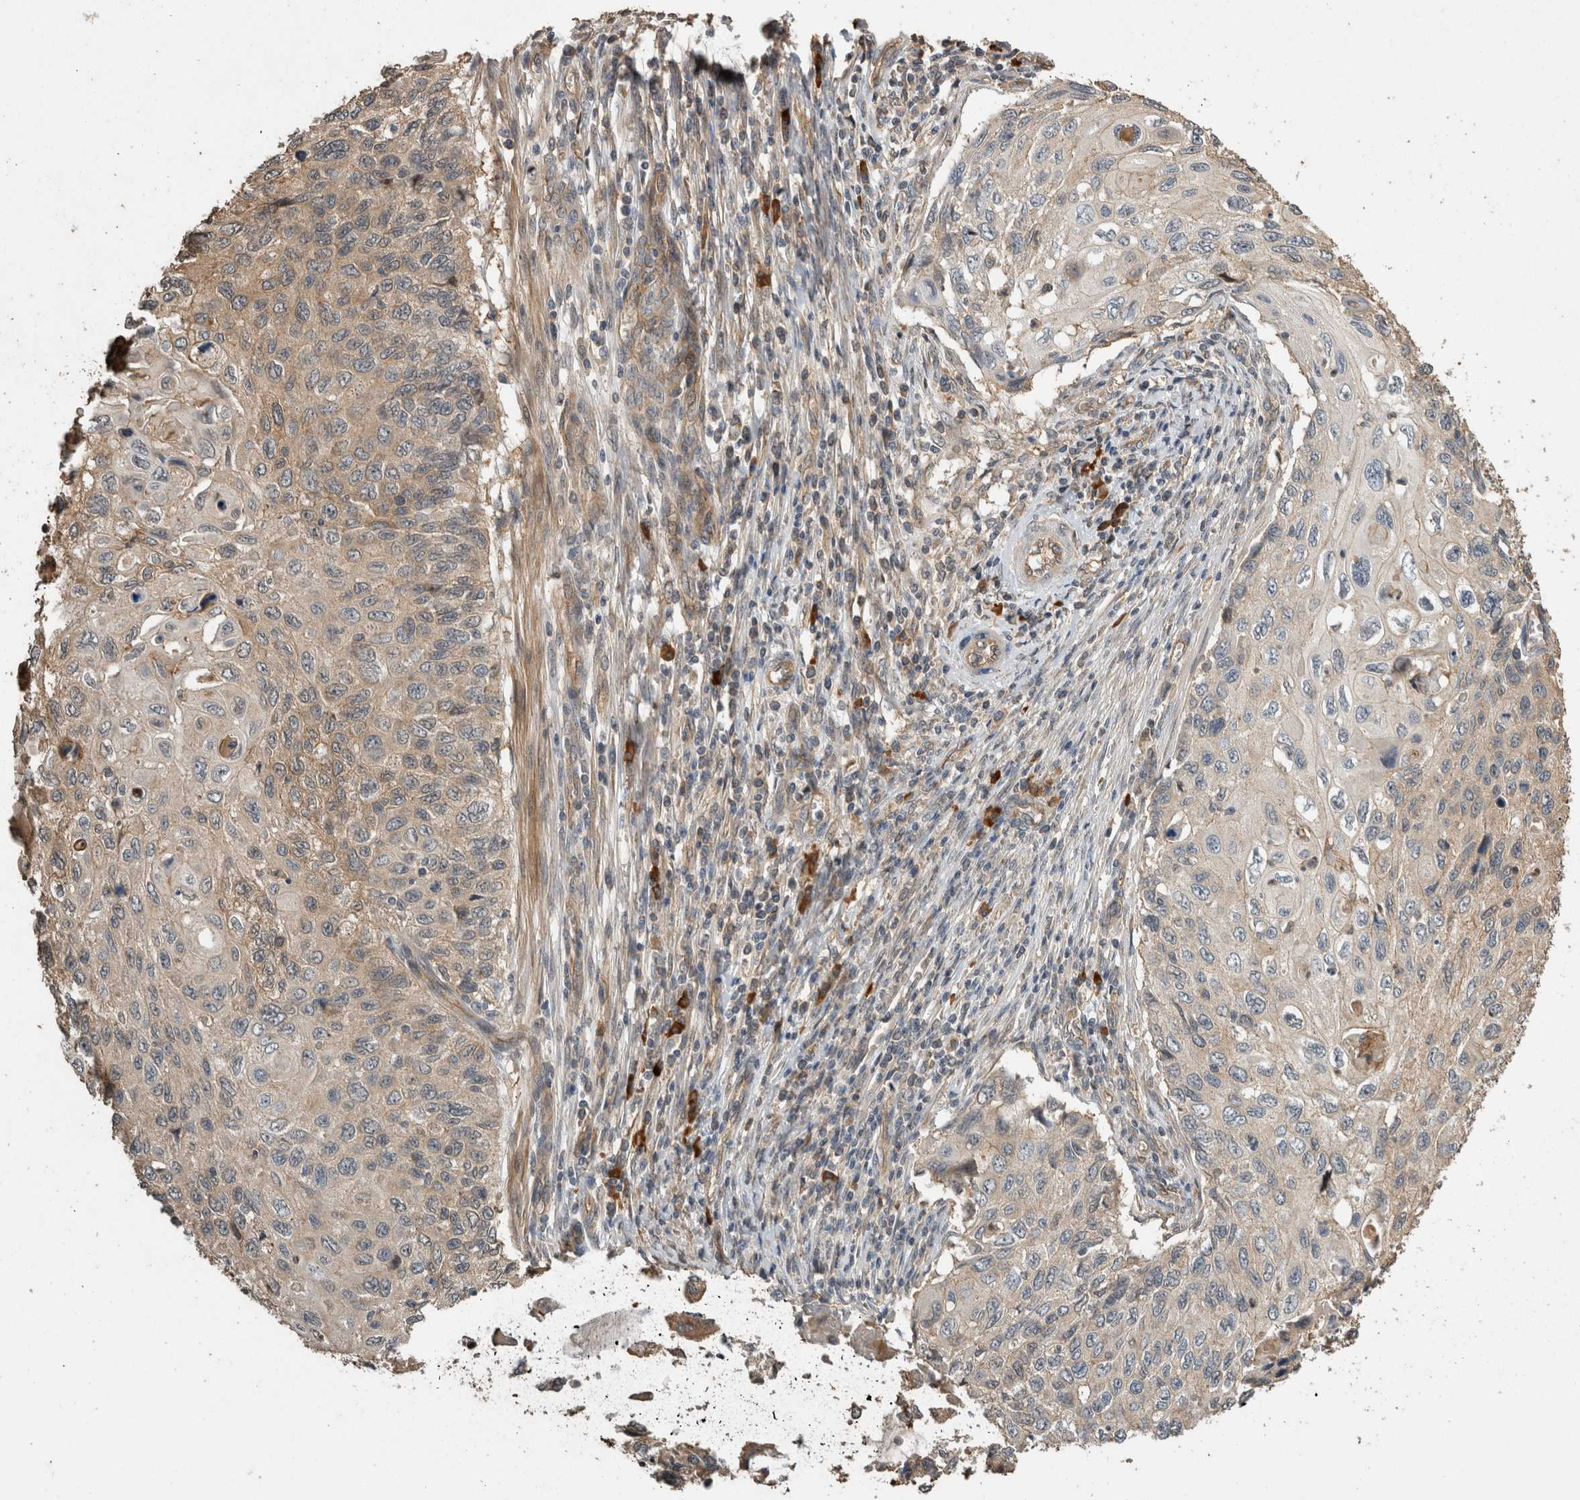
{"staining": {"intensity": "weak", "quantity": "25%-75%", "location": "cytoplasmic/membranous"}, "tissue": "cervical cancer", "cell_type": "Tumor cells", "image_type": "cancer", "snomed": [{"axis": "morphology", "description": "Squamous cell carcinoma, NOS"}, {"axis": "topography", "description": "Cervix"}], "caption": "Immunohistochemistry (DAB (3,3'-diaminobenzidine)) staining of human cervical squamous cell carcinoma demonstrates weak cytoplasmic/membranous protein expression in approximately 25%-75% of tumor cells.", "gene": "RHPN1", "patient": {"sex": "female", "age": 70}}